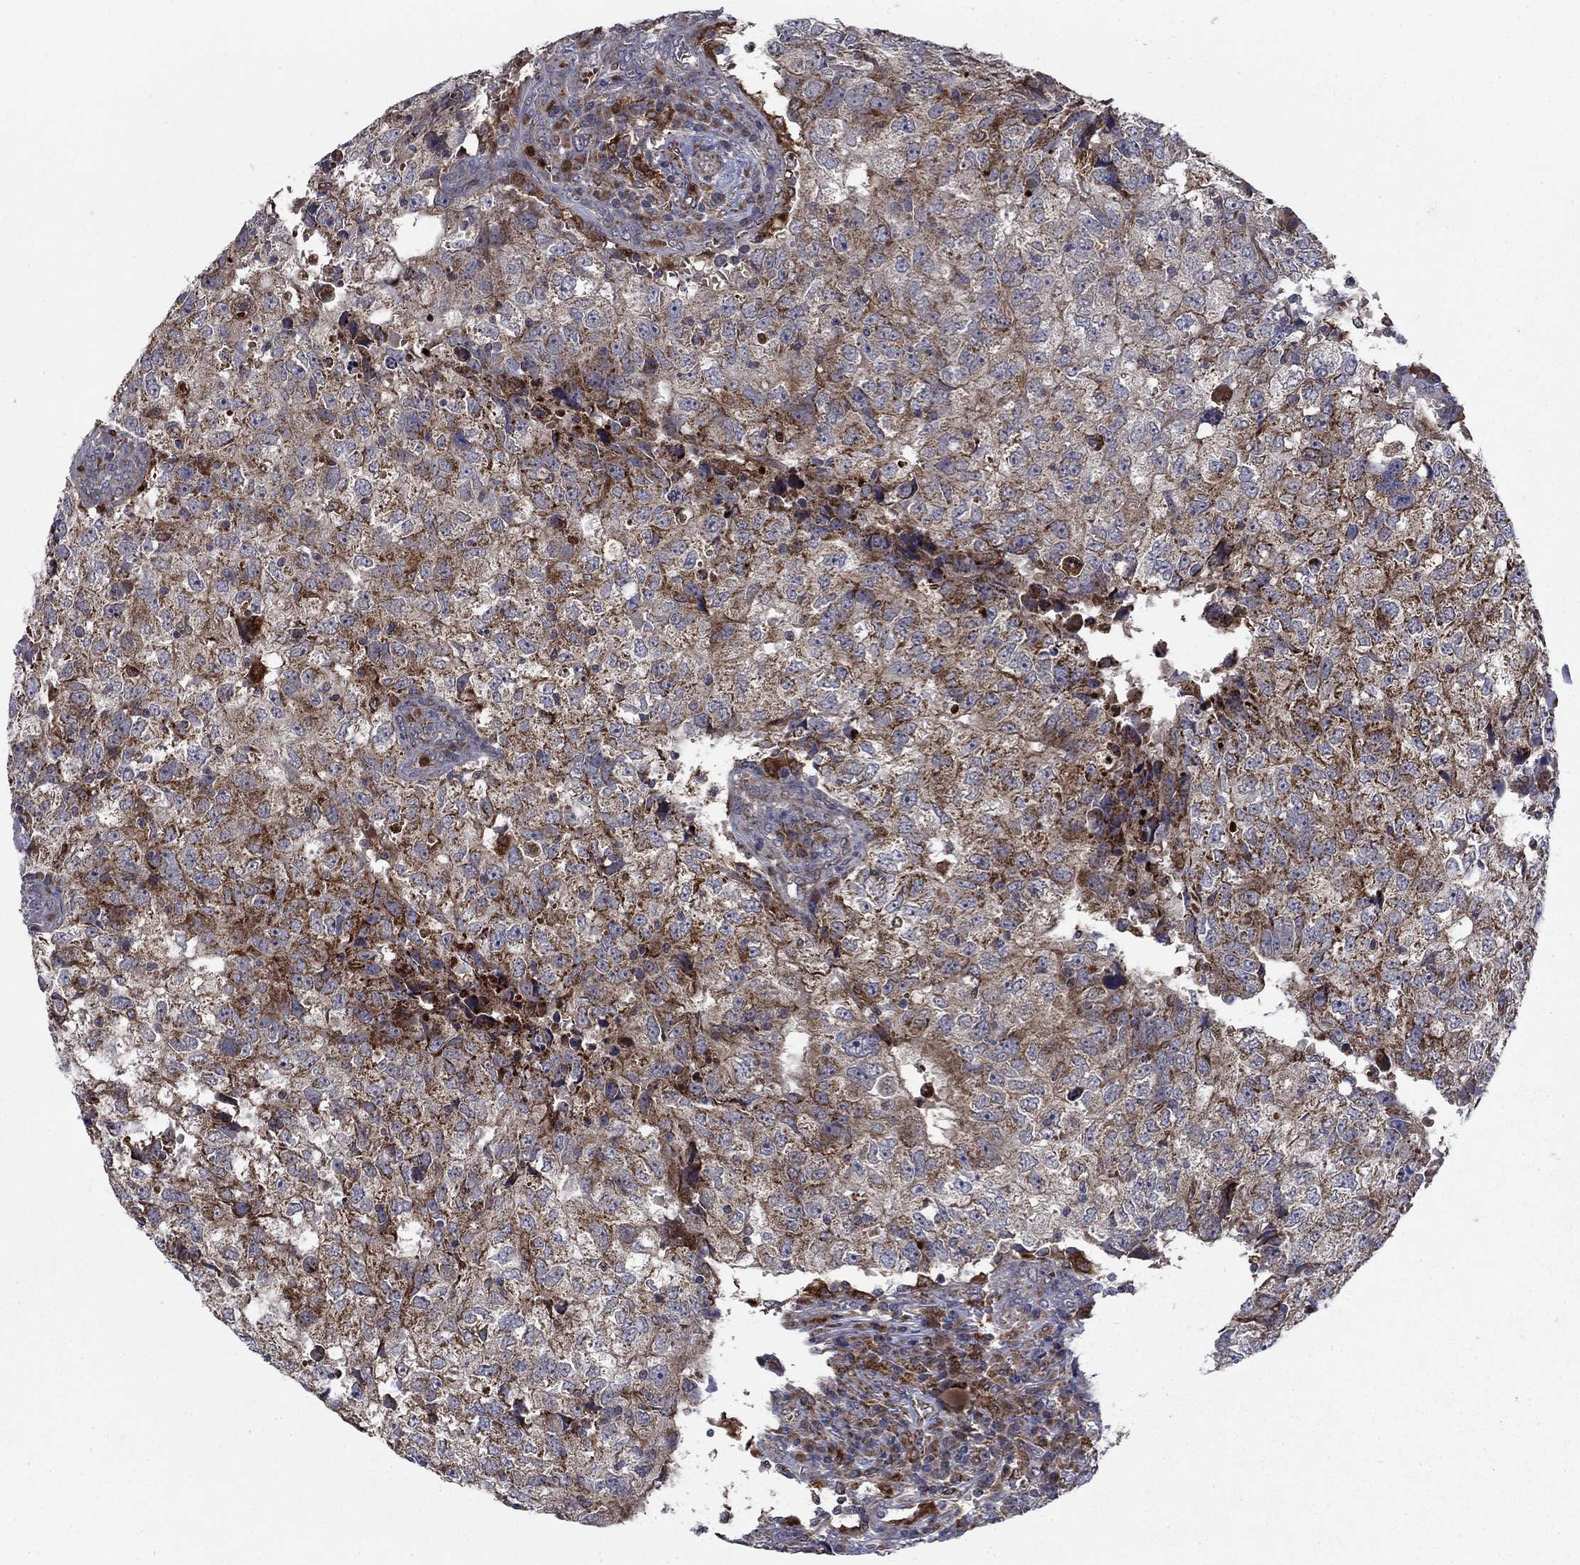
{"staining": {"intensity": "moderate", "quantity": "25%-75%", "location": "cytoplasmic/membranous"}, "tissue": "breast cancer", "cell_type": "Tumor cells", "image_type": "cancer", "snomed": [{"axis": "morphology", "description": "Duct carcinoma"}, {"axis": "topography", "description": "Breast"}], "caption": "A medium amount of moderate cytoplasmic/membranous positivity is seen in approximately 25%-75% of tumor cells in breast cancer tissue.", "gene": "RNF19B", "patient": {"sex": "female", "age": 30}}